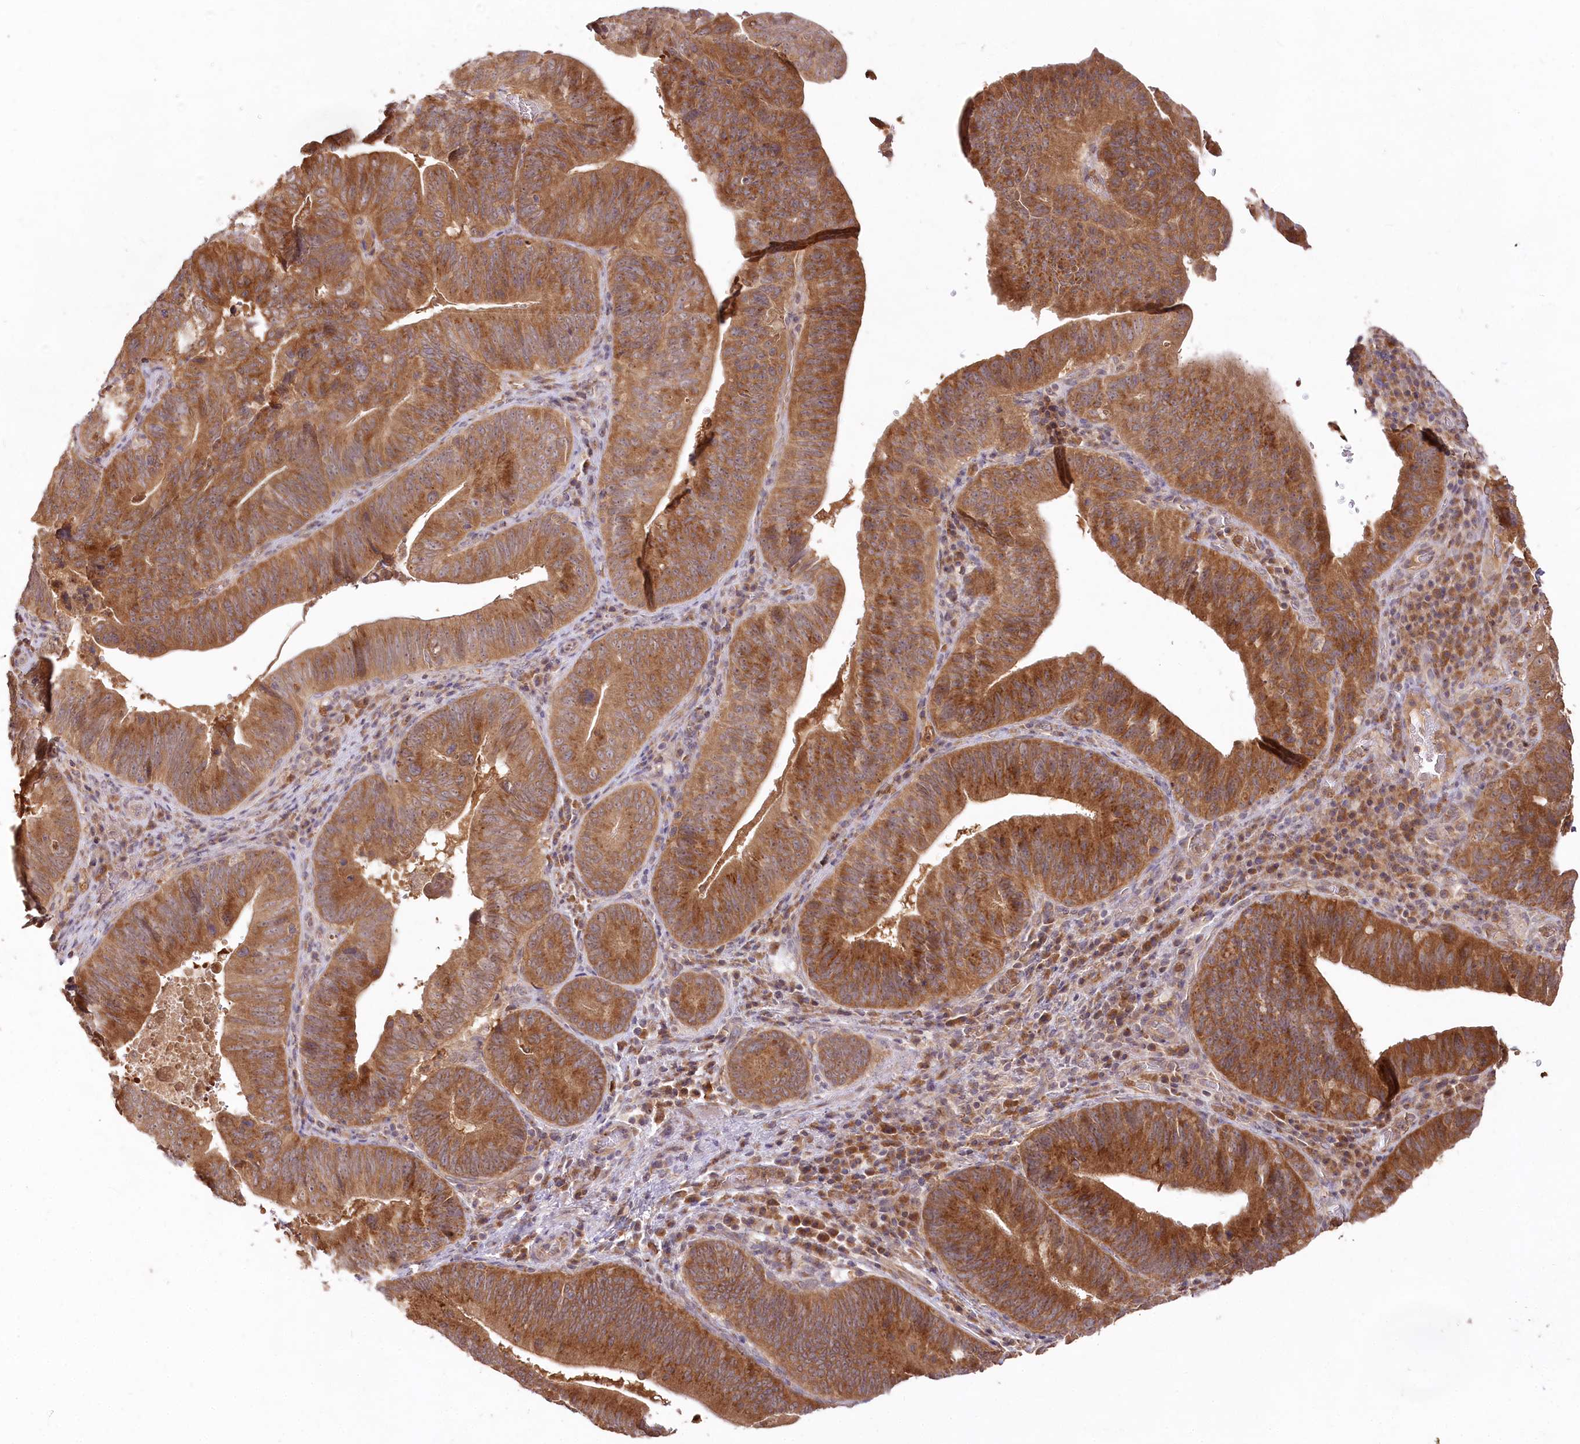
{"staining": {"intensity": "moderate", "quantity": ">75%", "location": "cytoplasmic/membranous"}, "tissue": "pancreatic cancer", "cell_type": "Tumor cells", "image_type": "cancer", "snomed": [{"axis": "morphology", "description": "Adenocarcinoma, NOS"}, {"axis": "topography", "description": "Pancreas"}], "caption": "Immunohistochemistry photomicrograph of neoplastic tissue: human adenocarcinoma (pancreatic) stained using immunohistochemistry reveals medium levels of moderate protein expression localized specifically in the cytoplasmic/membranous of tumor cells, appearing as a cytoplasmic/membranous brown color.", "gene": "IRAK1BP1", "patient": {"sex": "male", "age": 63}}